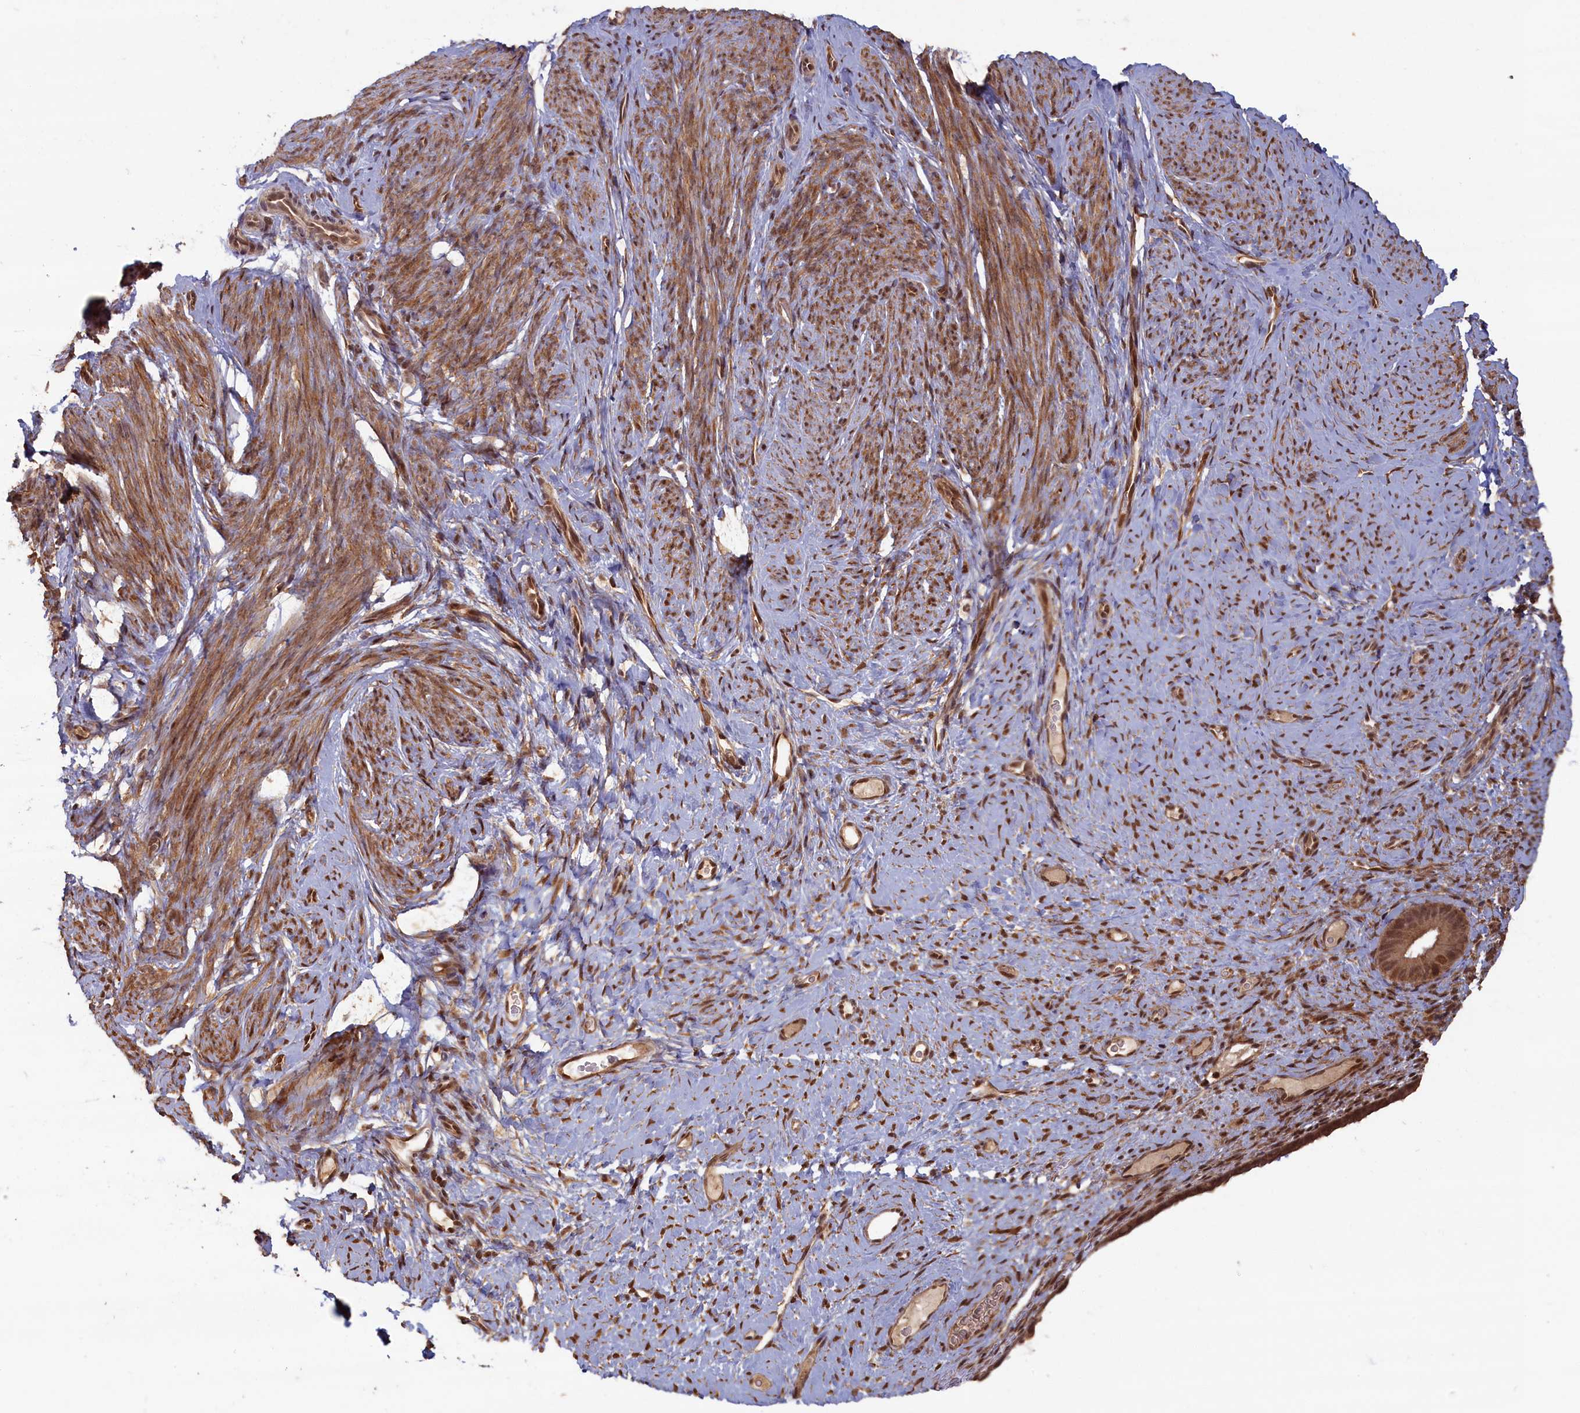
{"staining": {"intensity": "moderate", "quantity": "<25%", "location": "cytoplasmic/membranous,nuclear"}, "tissue": "endometrium", "cell_type": "Cells in endometrial stroma", "image_type": "normal", "snomed": [{"axis": "morphology", "description": "Normal tissue, NOS"}, {"axis": "topography", "description": "Endometrium"}], "caption": "The micrograph displays staining of benign endometrium, revealing moderate cytoplasmic/membranous,nuclear protein expression (brown color) within cells in endometrial stroma.", "gene": "HIF3A", "patient": {"sex": "female", "age": 65}}